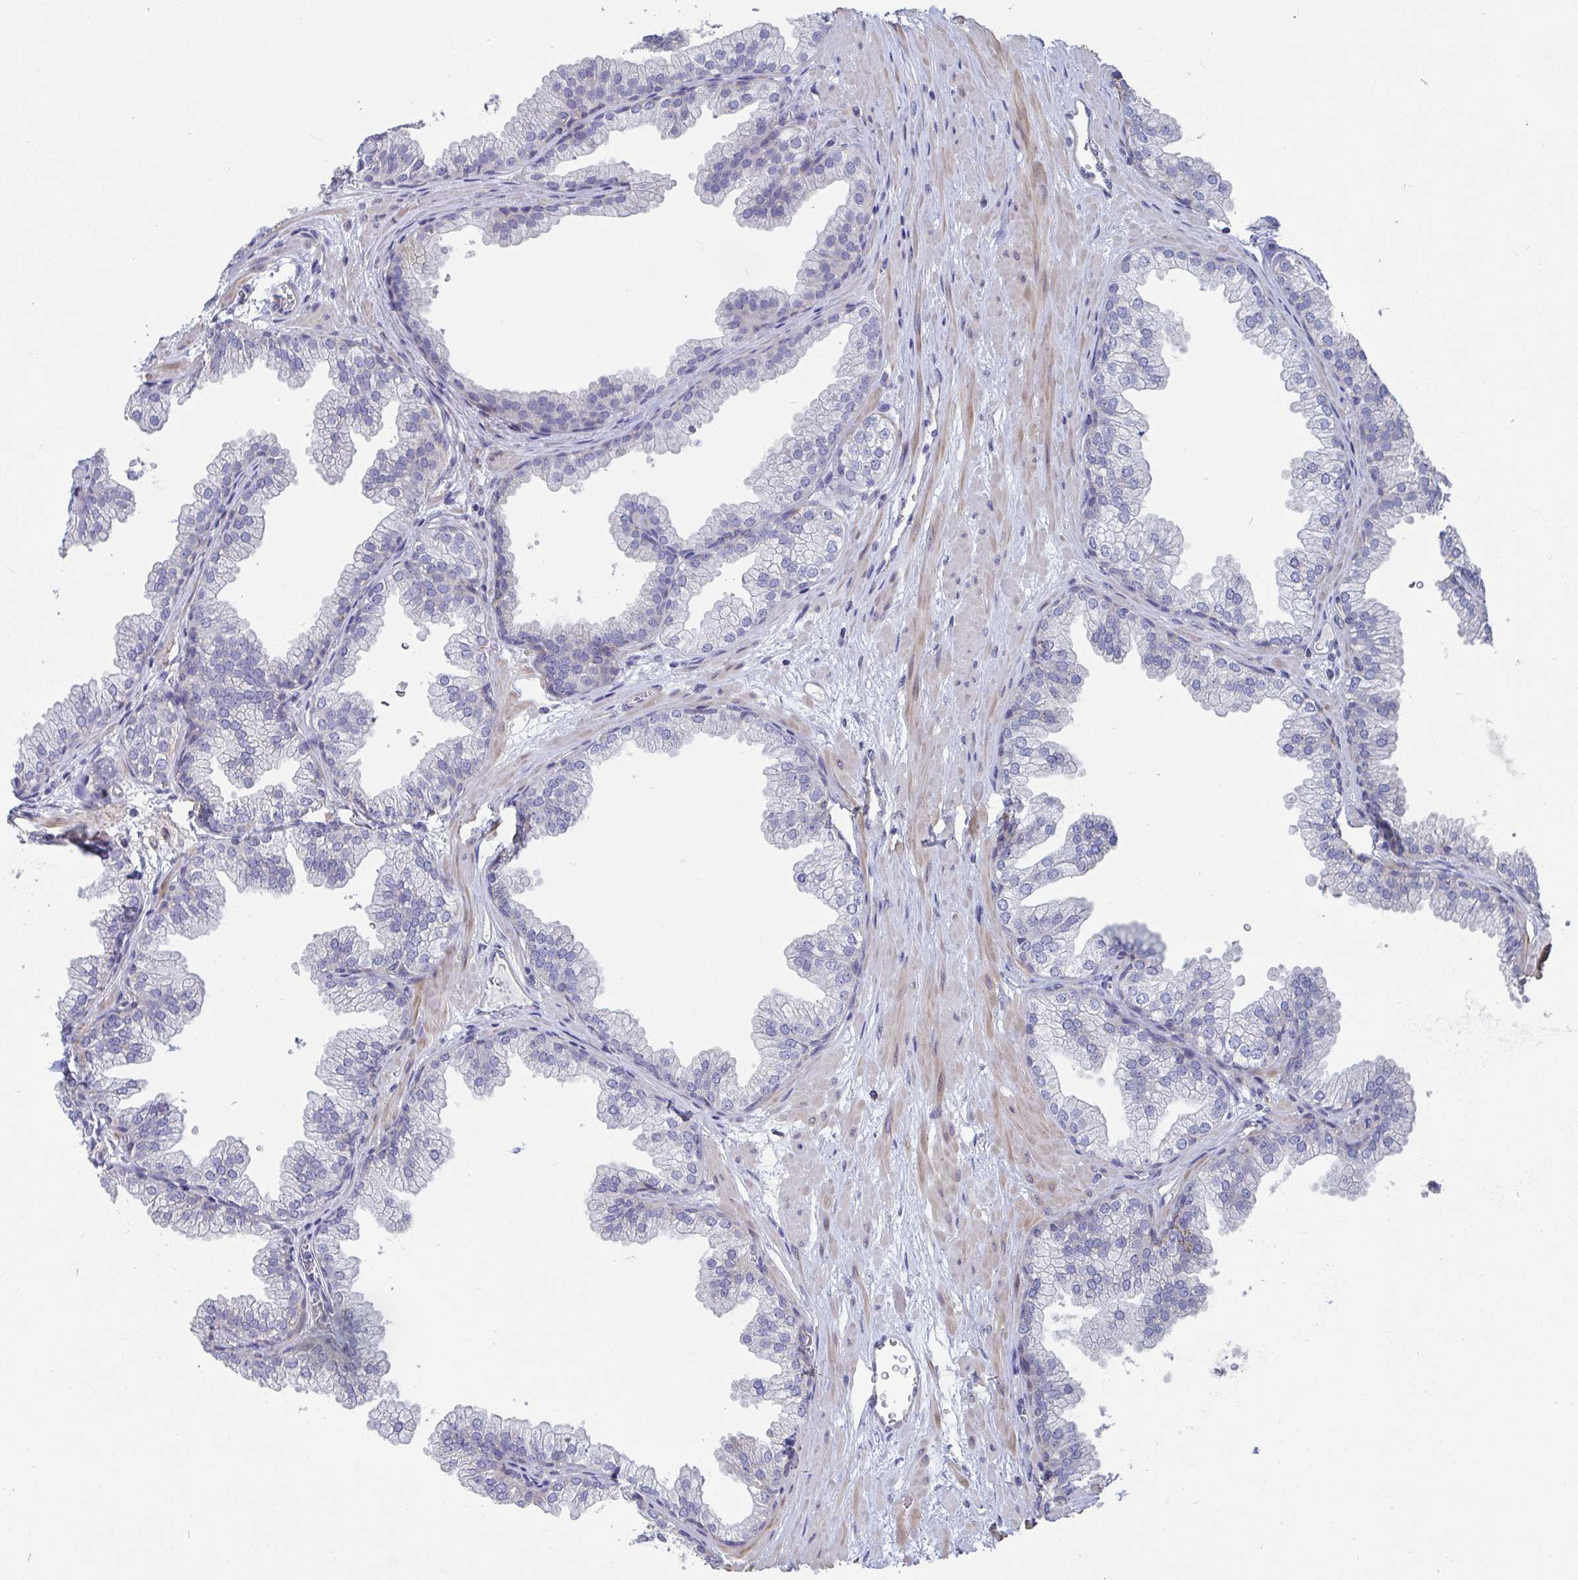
{"staining": {"intensity": "strong", "quantity": "<25%", "location": "cytoplasmic/membranous"}, "tissue": "prostate", "cell_type": "Glandular cells", "image_type": "normal", "snomed": [{"axis": "morphology", "description": "Normal tissue, NOS"}, {"axis": "topography", "description": "Prostate"}], "caption": "Immunohistochemistry of unremarkable human prostate demonstrates medium levels of strong cytoplasmic/membranous positivity in approximately <25% of glandular cells. (DAB (3,3'-diaminobenzidine) = brown stain, brightfield microscopy at high magnification).", "gene": "FAM156A", "patient": {"sex": "male", "age": 37}}